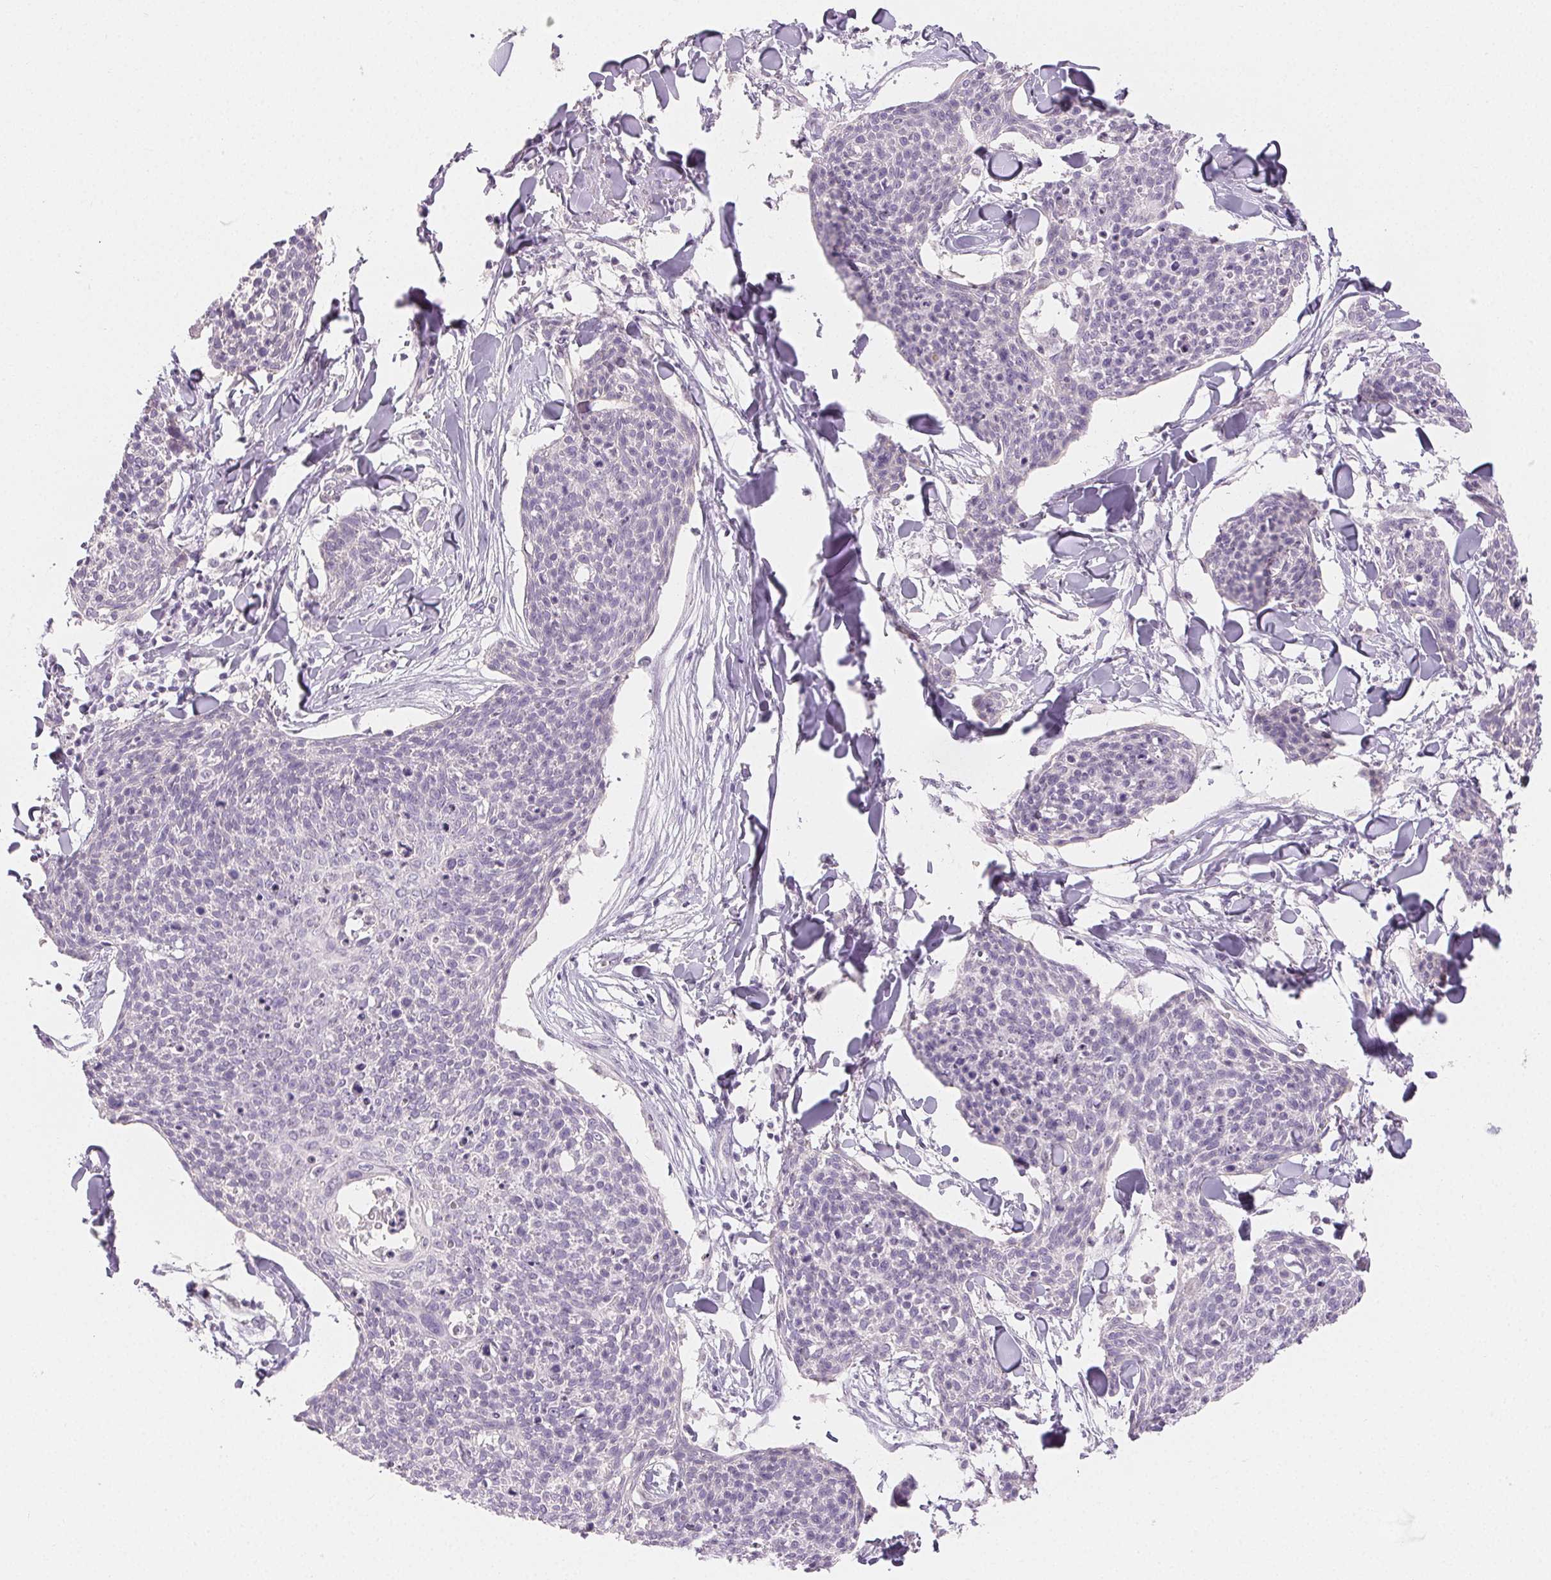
{"staining": {"intensity": "negative", "quantity": "none", "location": "none"}, "tissue": "skin cancer", "cell_type": "Tumor cells", "image_type": "cancer", "snomed": [{"axis": "morphology", "description": "Squamous cell carcinoma, NOS"}, {"axis": "topography", "description": "Skin"}, {"axis": "topography", "description": "Vulva"}], "caption": "Tumor cells are negative for brown protein staining in skin squamous cell carcinoma. Nuclei are stained in blue.", "gene": "SFTPD", "patient": {"sex": "female", "age": 75}}